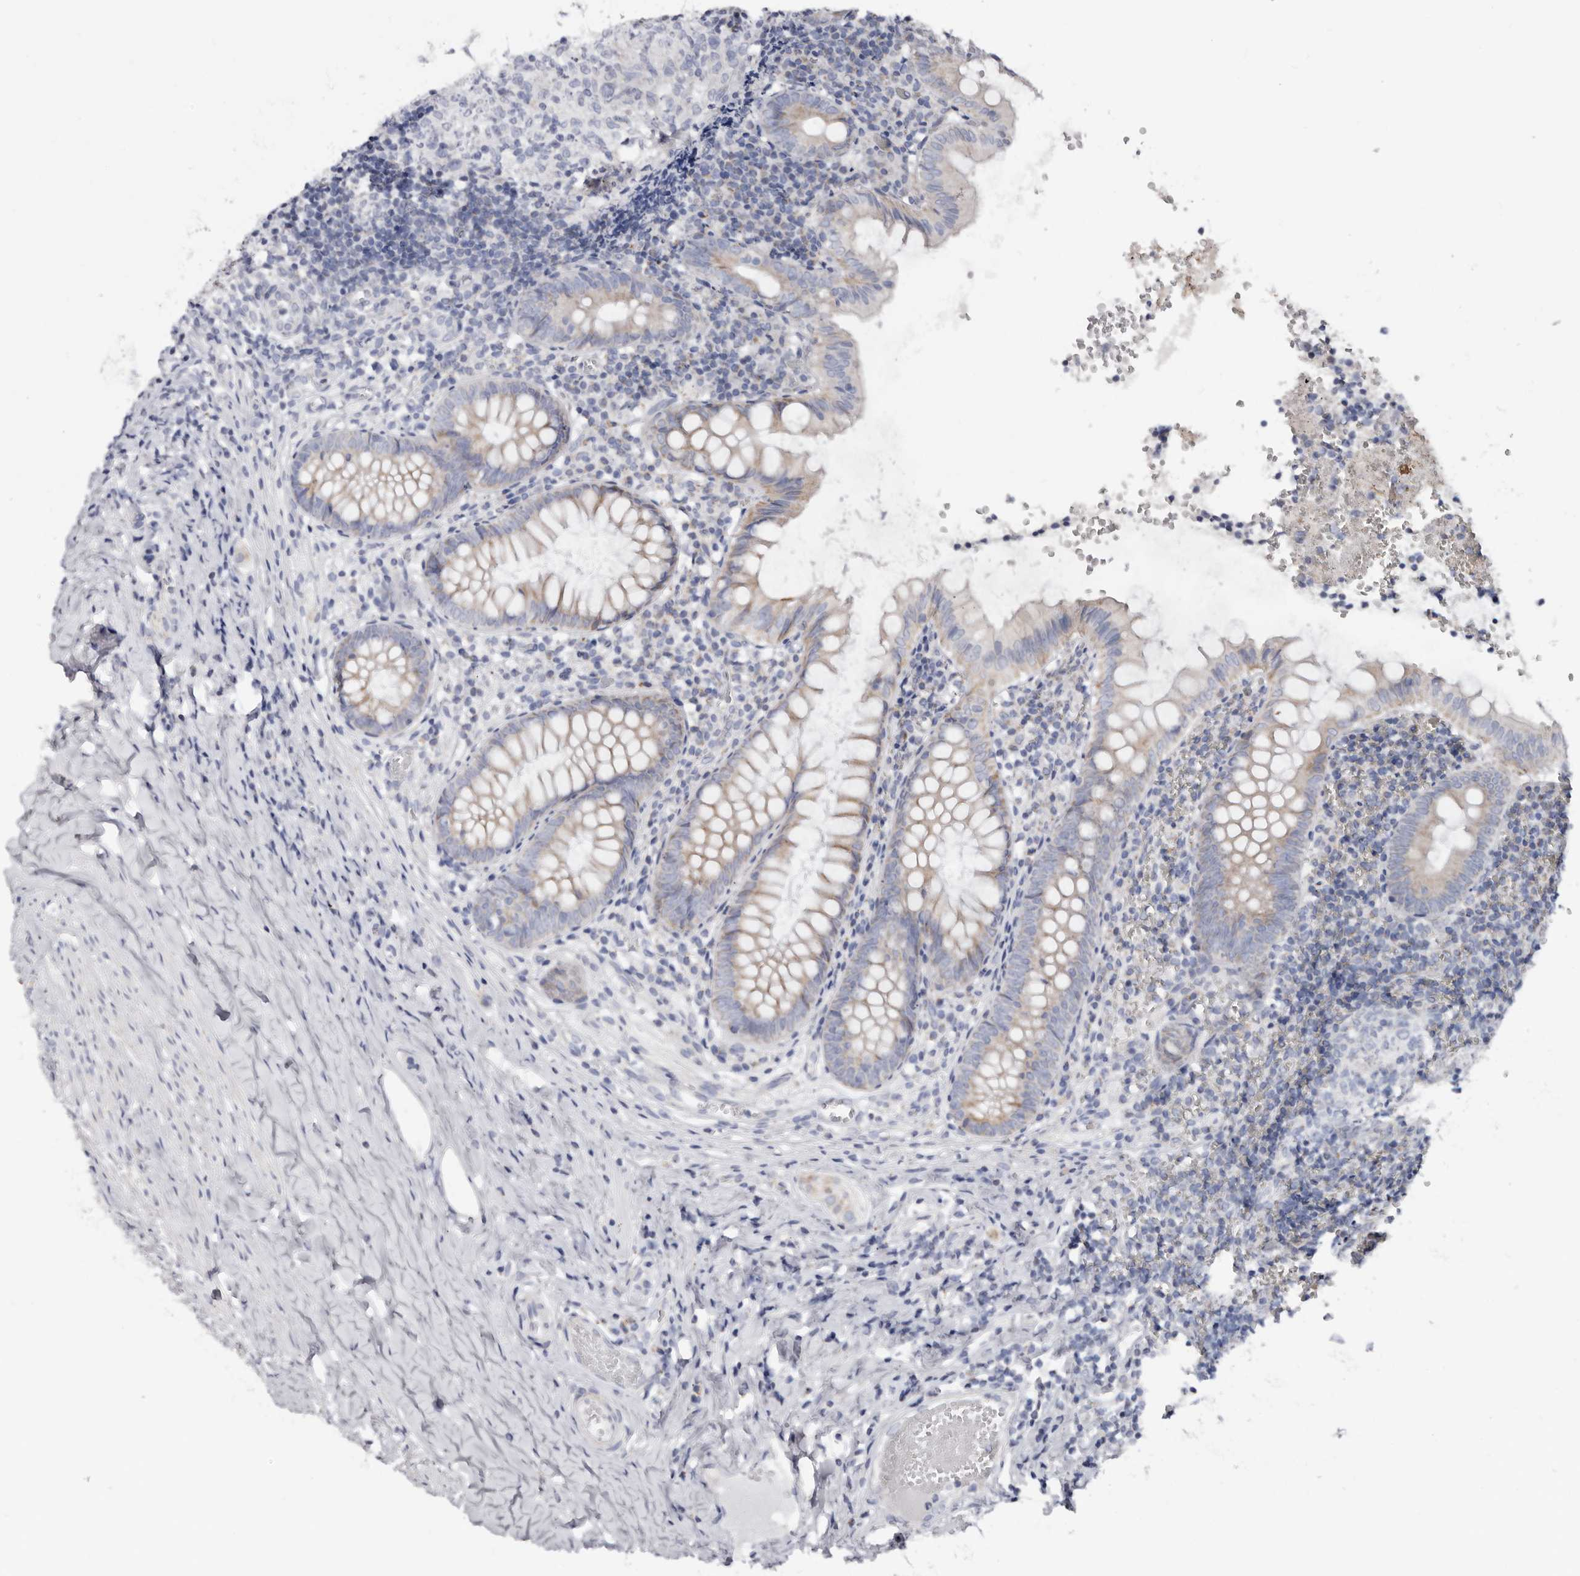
{"staining": {"intensity": "weak", "quantity": ">75%", "location": "cytoplasmic/membranous"}, "tissue": "appendix", "cell_type": "Glandular cells", "image_type": "normal", "snomed": [{"axis": "morphology", "description": "Normal tissue, NOS"}, {"axis": "topography", "description": "Appendix"}], "caption": "Weak cytoplasmic/membranous protein expression is present in about >75% of glandular cells in appendix.", "gene": "RSPO2", "patient": {"sex": "male", "age": 8}}